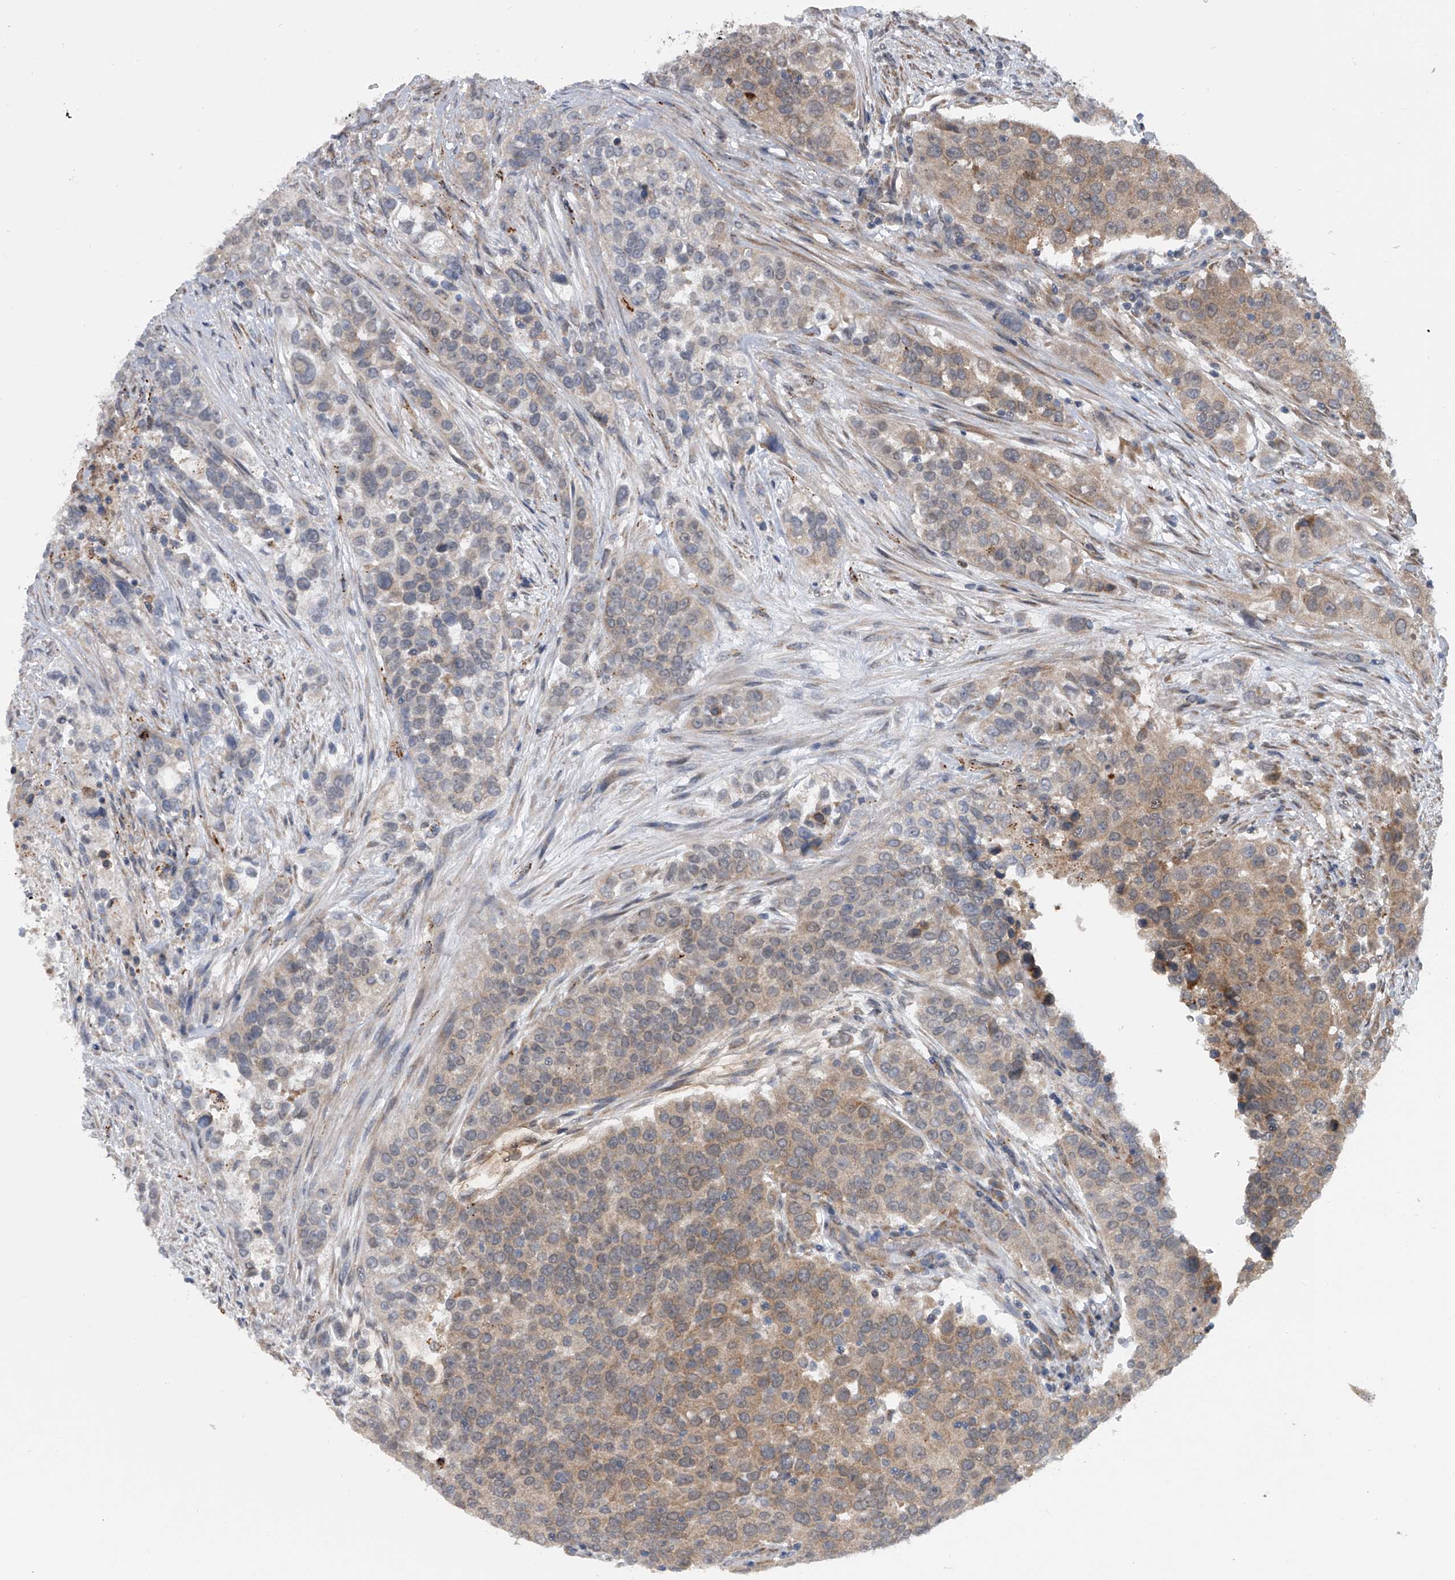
{"staining": {"intensity": "weak", "quantity": "25%-75%", "location": "cytoplasmic/membranous"}, "tissue": "urothelial cancer", "cell_type": "Tumor cells", "image_type": "cancer", "snomed": [{"axis": "morphology", "description": "Urothelial carcinoma, High grade"}, {"axis": "topography", "description": "Urinary bladder"}], "caption": "Brown immunohistochemical staining in urothelial carcinoma (high-grade) shows weak cytoplasmic/membranous staining in about 25%-75% of tumor cells.", "gene": "GEMIN8", "patient": {"sex": "female", "age": 80}}